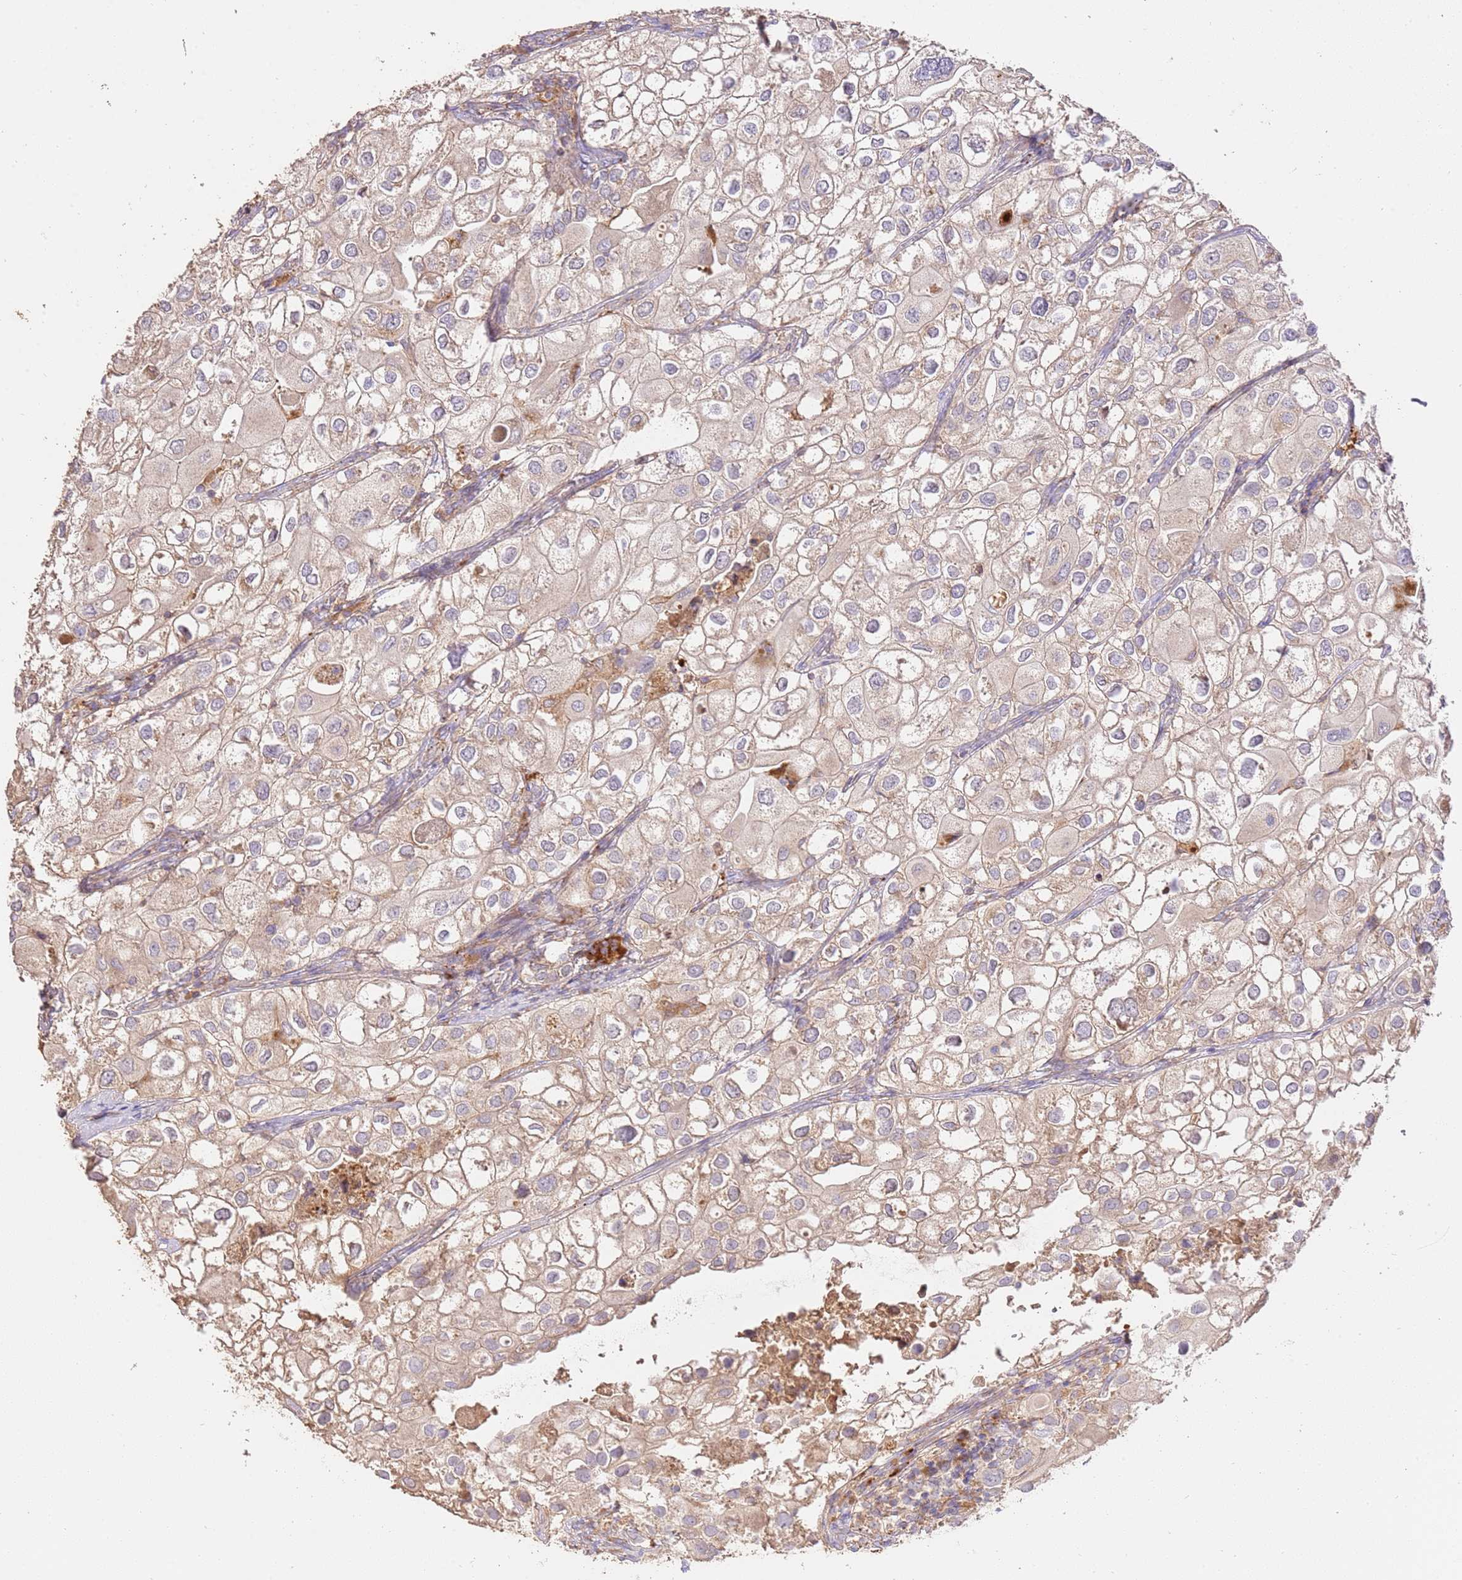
{"staining": {"intensity": "weak", "quantity": "25%-75%", "location": "cytoplasmic/membranous"}, "tissue": "urothelial cancer", "cell_type": "Tumor cells", "image_type": "cancer", "snomed": [{"axis": "morphology", "description": "Urothelial carcinoma, High grade"}, {"axis": "topography", "description": "Urinary bladder"}], "caption": "The micrograph reveals staining of high-grade urothelial carcinoma, revealing weak cytoplasmic/membranous protein positivity (brown color) within tumor cells. The protein is shown in brown color, while the nuclei are stained blue.", "gene": "CEP55", "patient": {"sex": "male", "age": 64}}